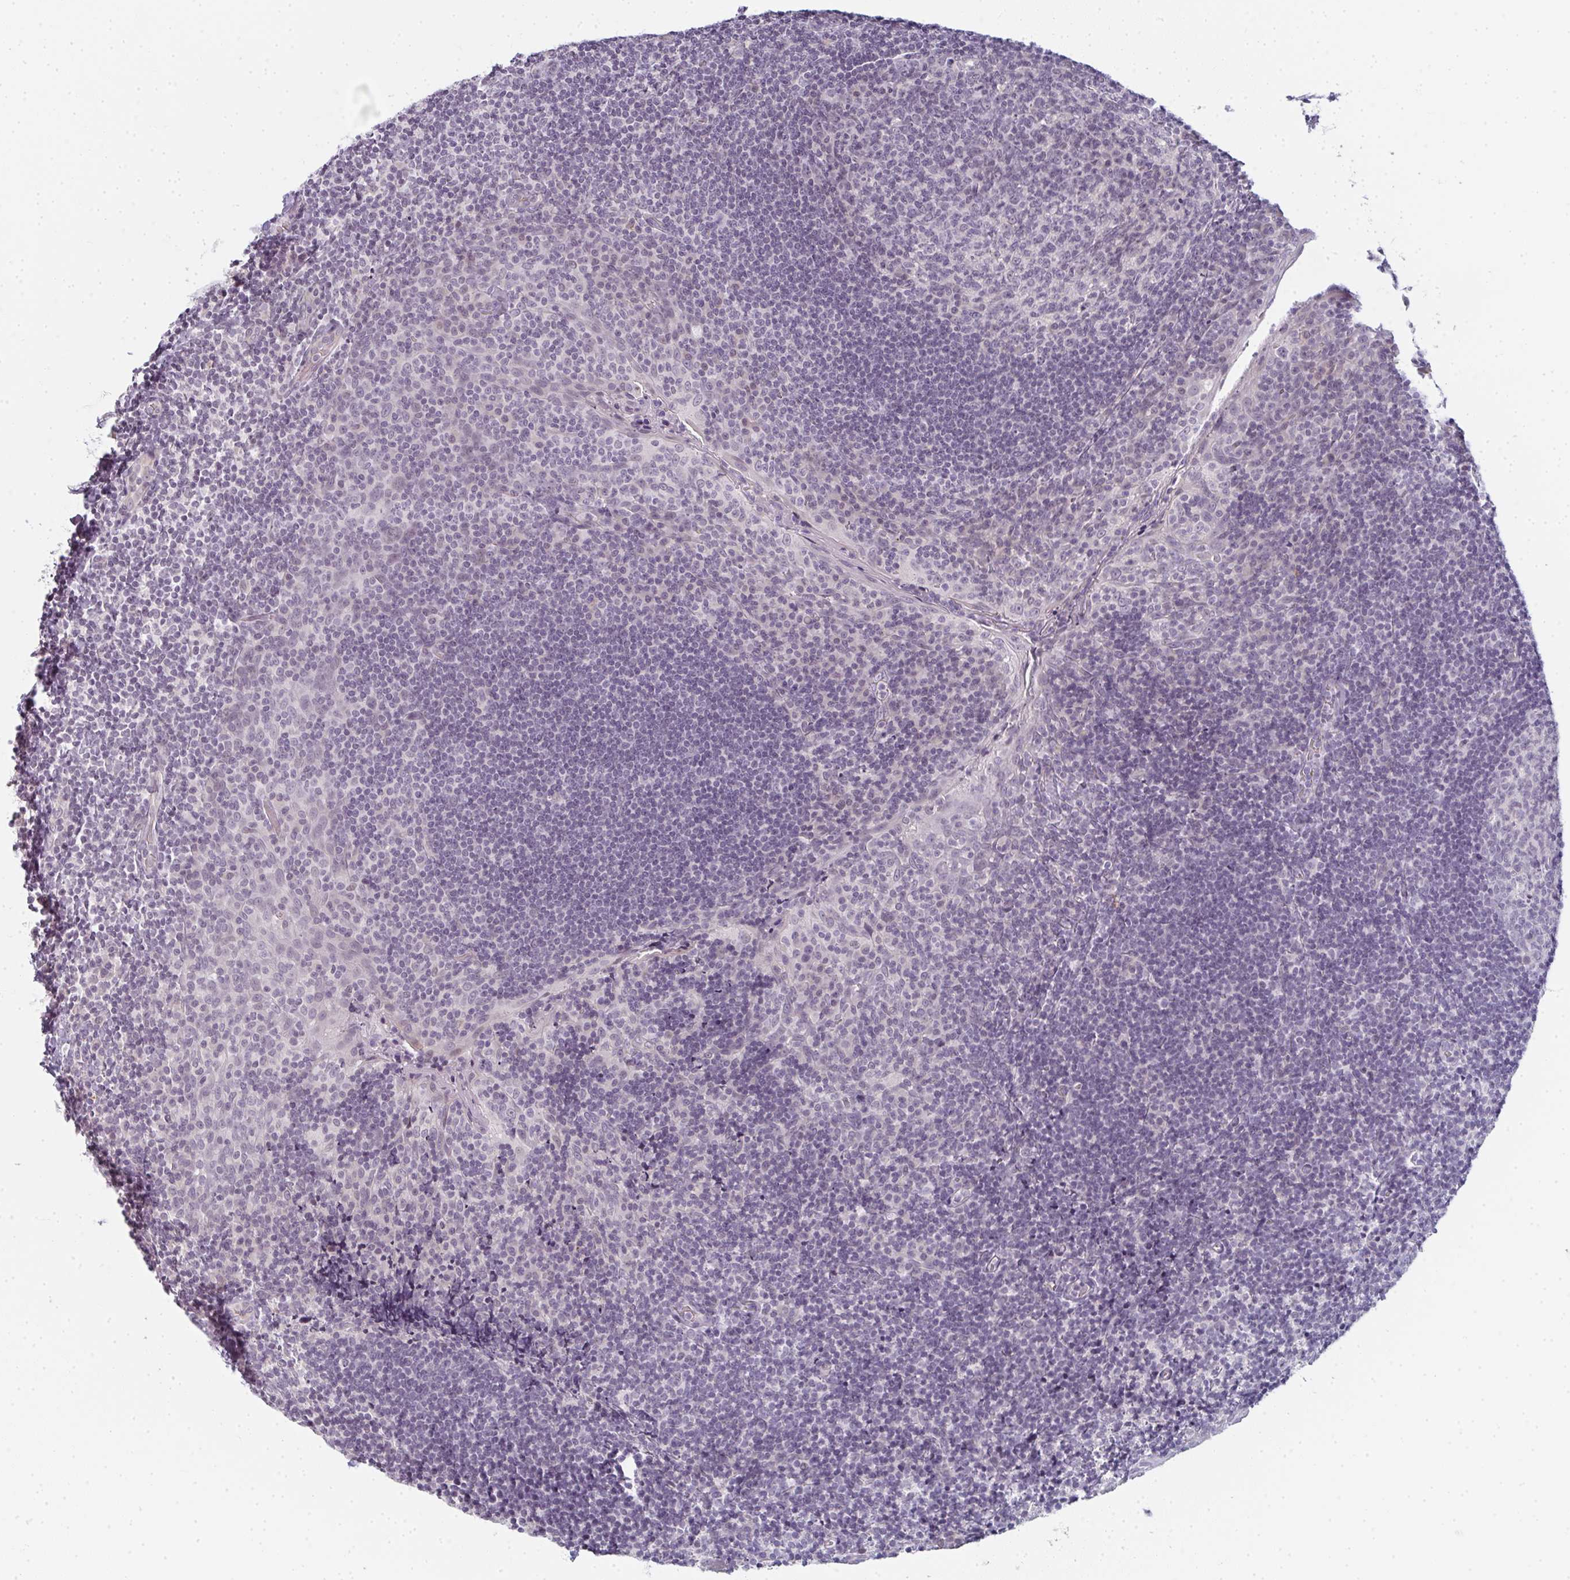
{"staining": {"intensity": "negative", "quantity": "none", "location": "none"}, "tissue": "tonsil", "cell_type": "Germinal center cells", "image_type": "normal", "snomed": [{"axis": "morphology", "description": "Normal tissue, NOS"}, {"axis": "topography", "description": "Tonsil"}], "caption": "Immunohistochemistry micrograph of benign tonsil: human tonsil stained with DAB demonstrates no significant protein staining in germinal center cells. Brightfield microscopy of immunohistochemistry stained with DAB (3,3'-diaminobenzidine) (brown) and hematoxylin (blue), captured at high magnification.", "gene": "RBBP6", "patient": {"sex": "male", "age": 17}}